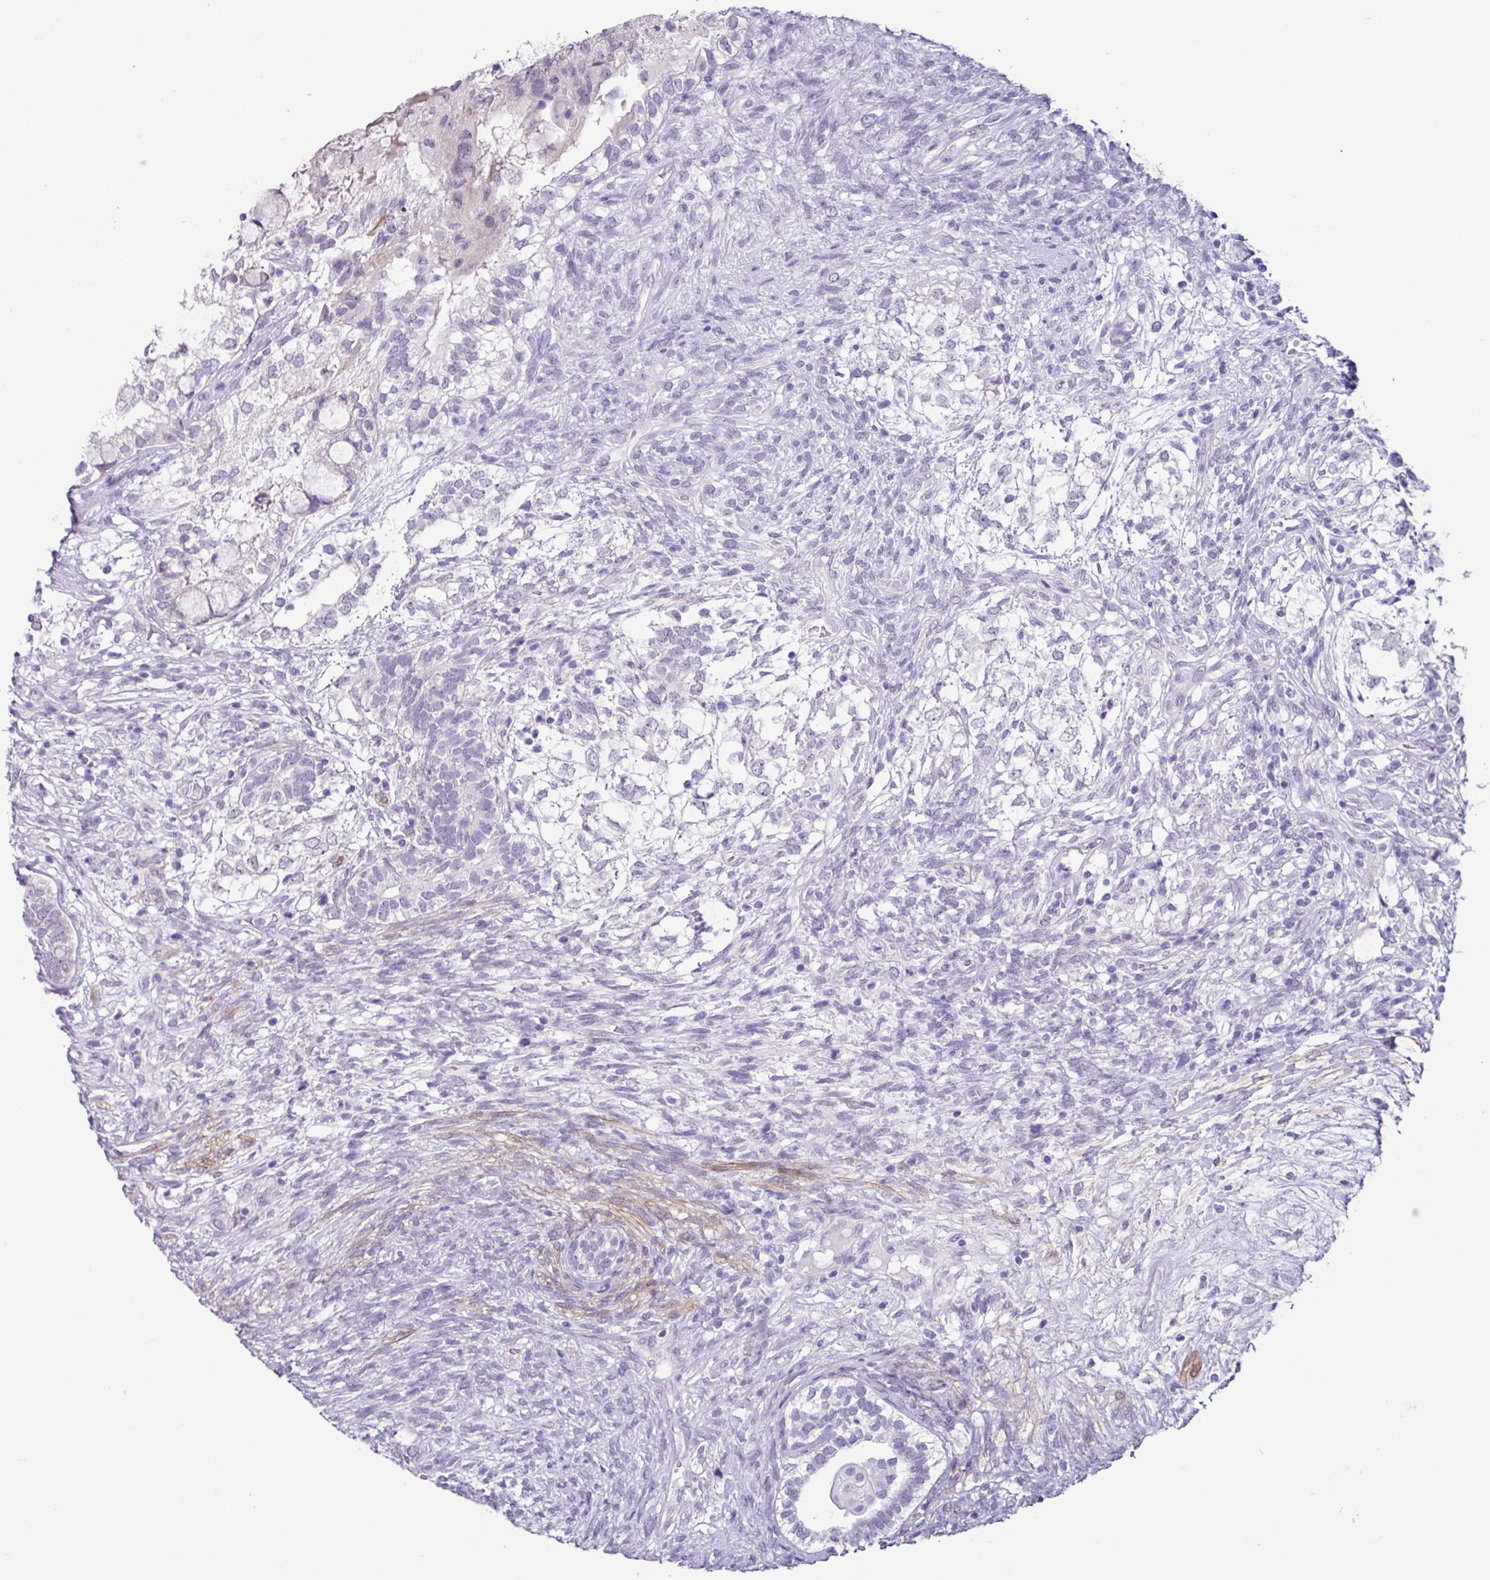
{"staining": {"intensity": "negative", "quantity": "none", "location": "none"}, "tissue": "testis cancer", "cell_type": "Tumor cells", "image_type": "cancer", "snomed": [{"axis": "morphology", "description": "Seminoma, NOS"}, {"axis": "morphology", "description": "Carcinoma, Embryonal, NOS"}, {"axis": "topography", "description": "Testis"}], "caption": "IHC photomicrograph of neoplastic tissue: testis embryonal carcinoma stained with DAB (3,3'-diaminobenzidine) reveals no significant protein expression in tumor cells.", "gene": "OTX1", "patient": {"sex": "male", "age": 41}}